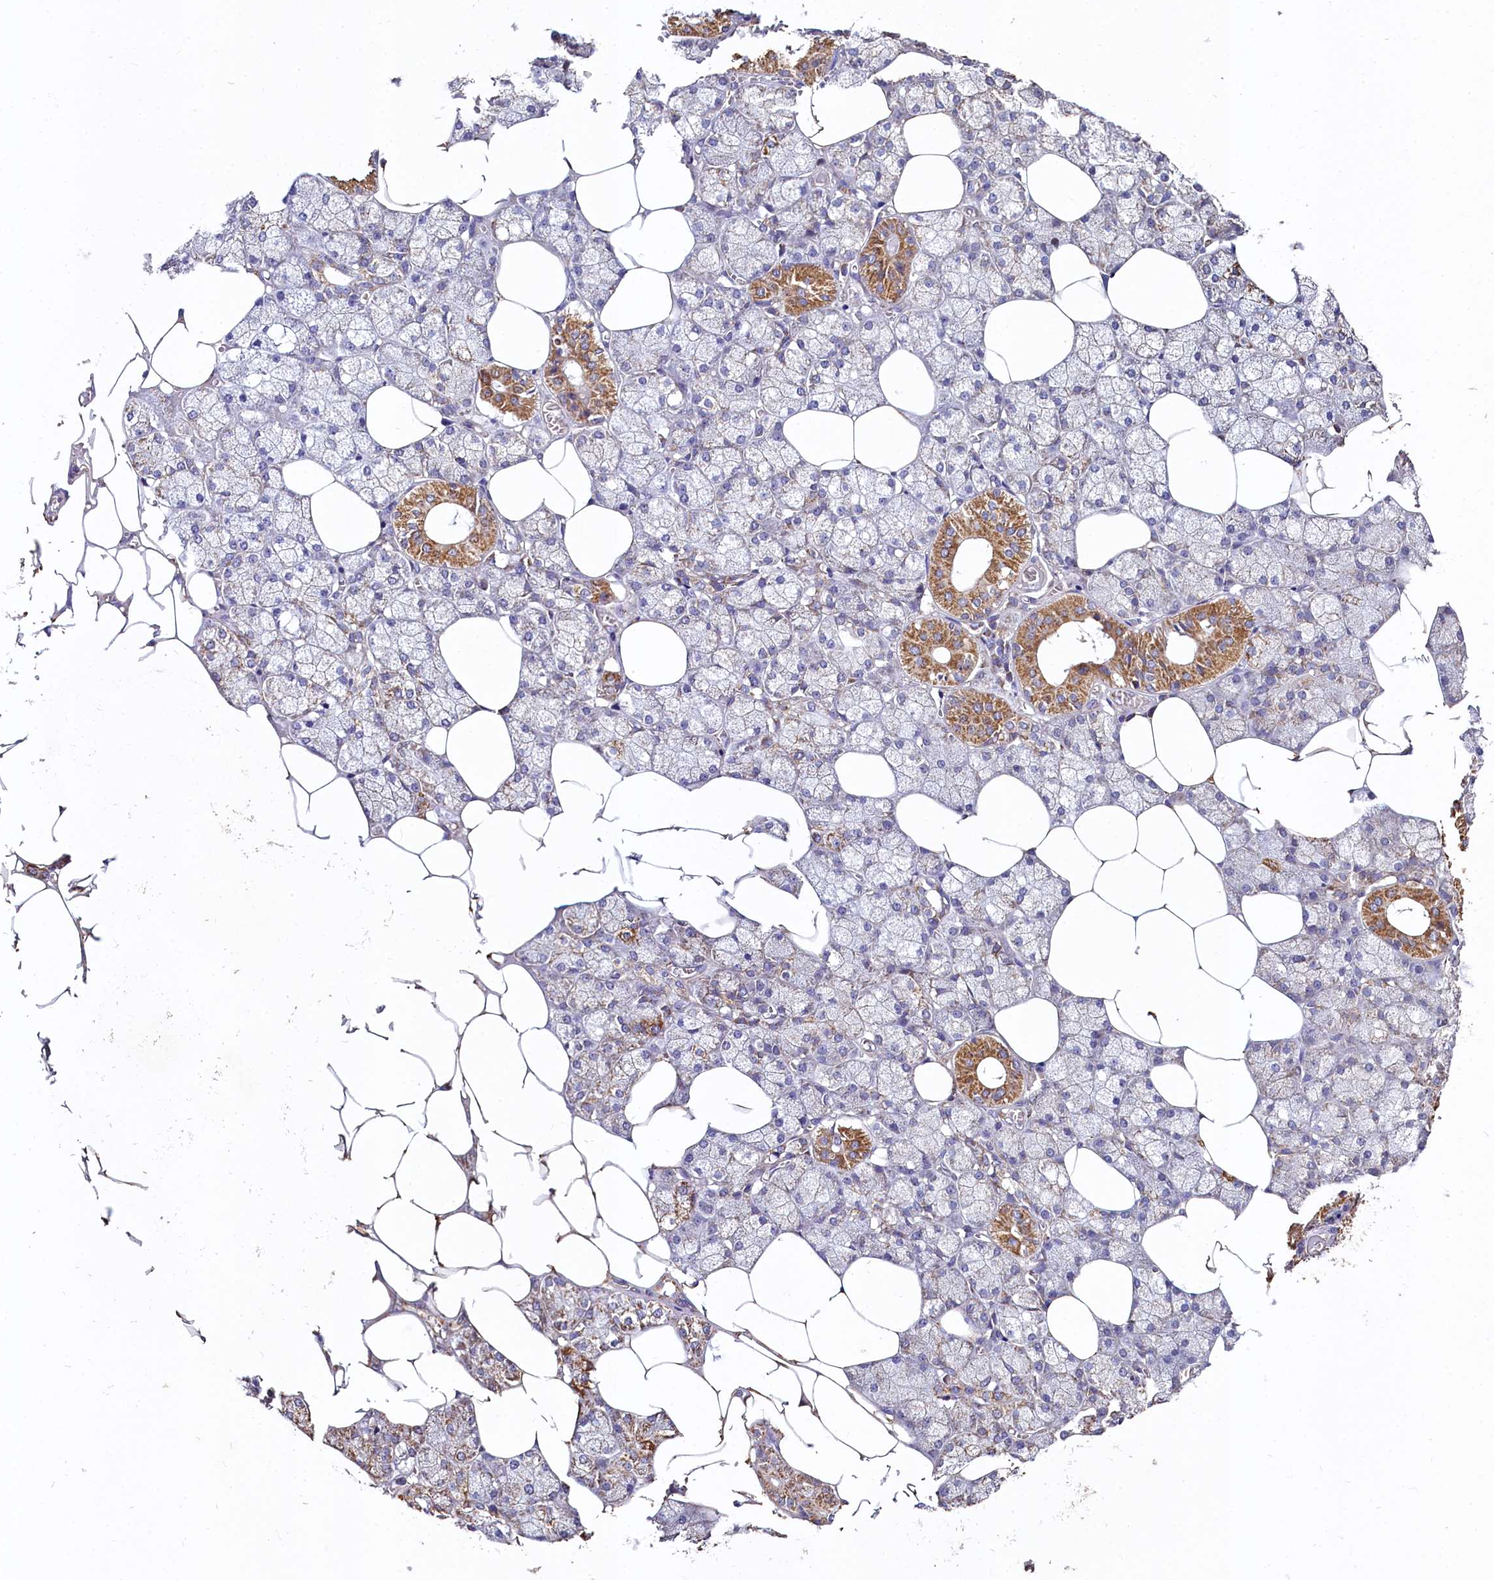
{"staining": {"intensity": "moderate", "quantity": "<25%", "location": "cytoplasmic/membranous"}, "tissue": "salivary gland", "cell_type": "Glandular cells", "image_type": "normal", "snomed": [{"axis": "morphology", "description": "Normal tissue, NOS"}, {"axis": "topography", "description": "Salivary gland"}], "caption": "Immunohistochemical staining of normal human salivary gland exhibits <25% levels of moderate cytoplasmic/membranous protein staining in about <25% of glandular cells.", "gene": "SPRYD3", "patient": {"sex": "male", "age": 62}}